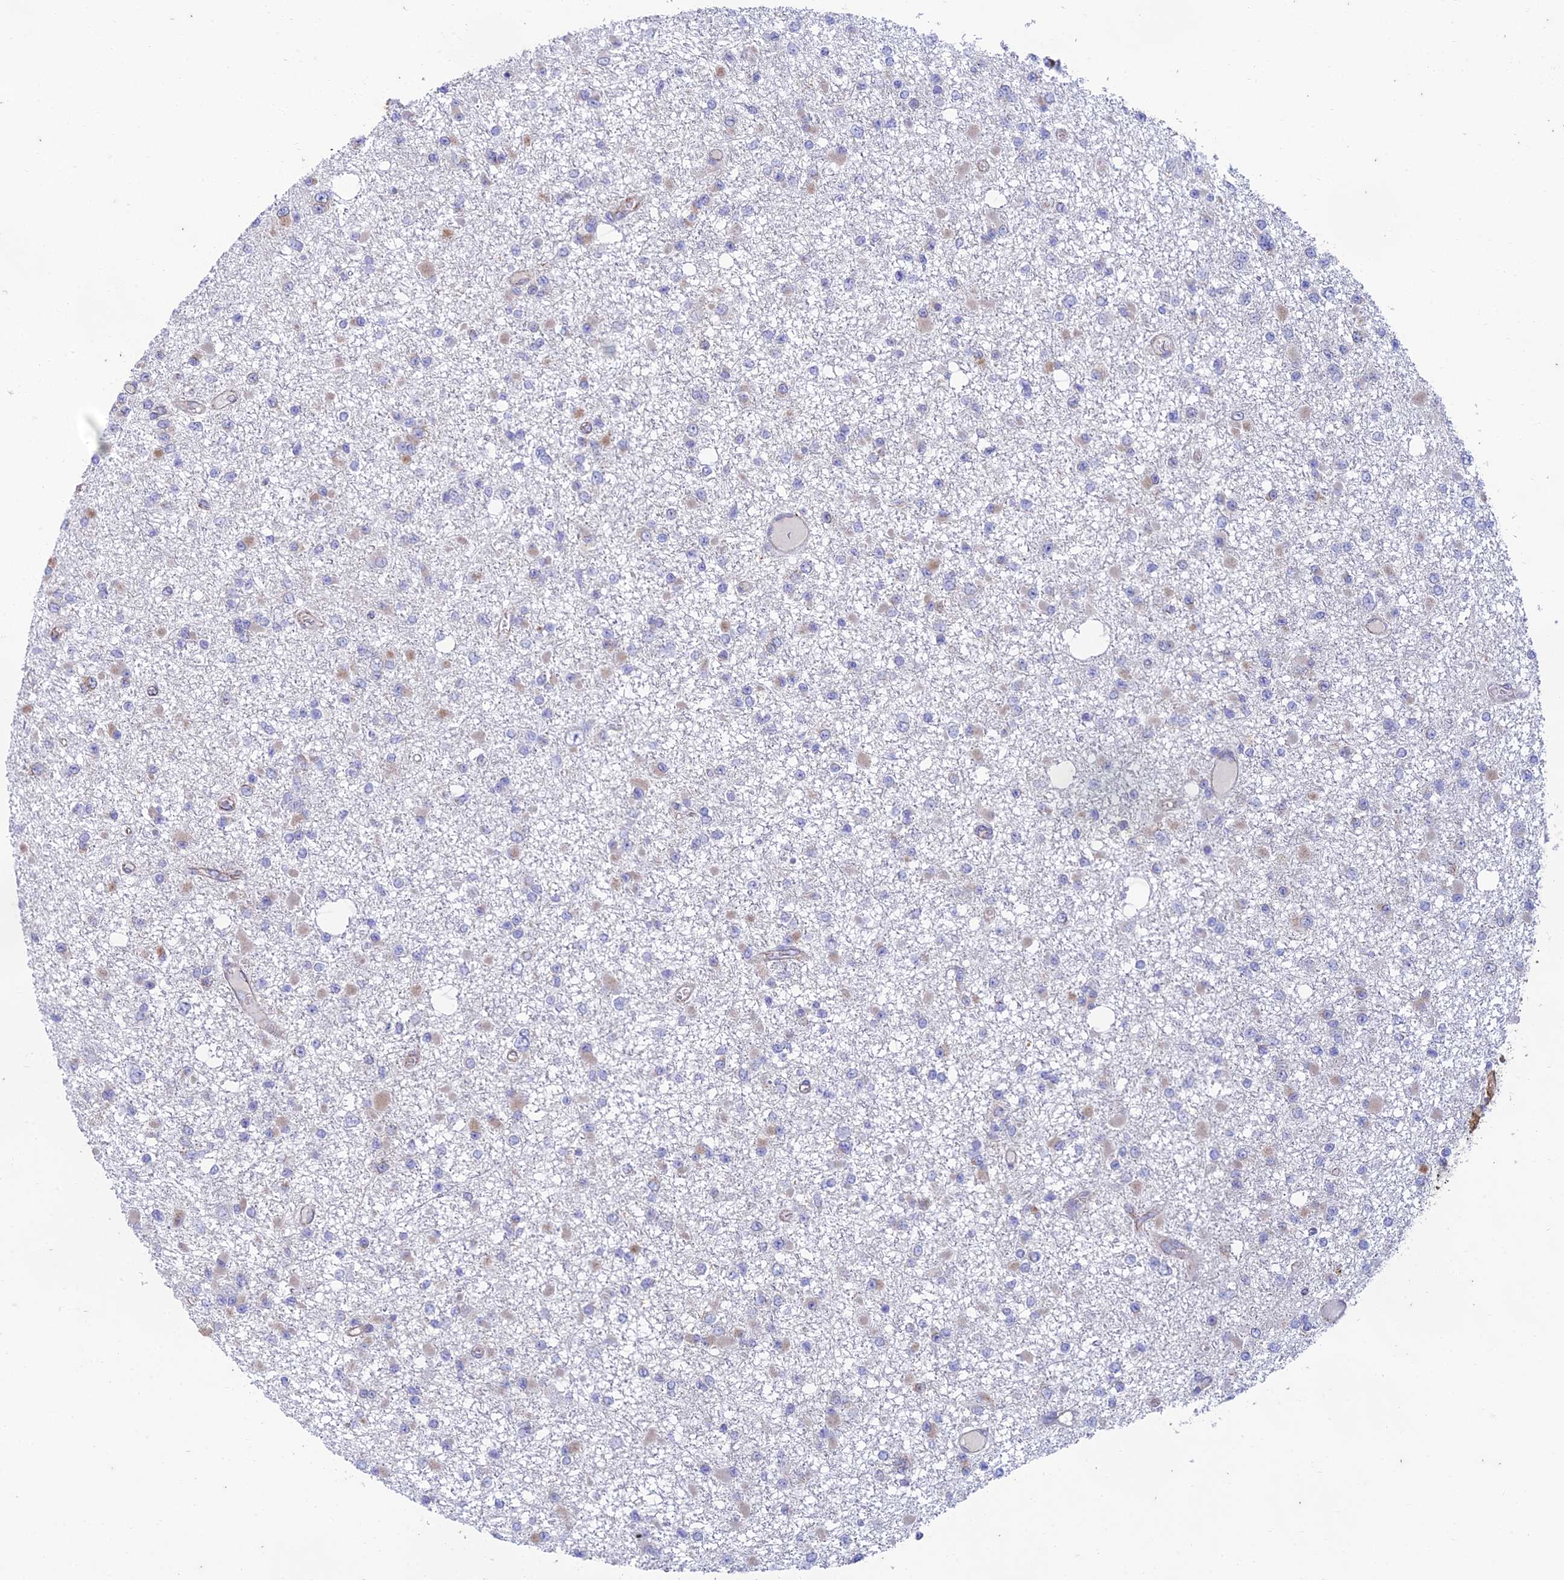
{"staining": {"intensity": "negative", "quantity": "none", "location": "none"}, "tissue": "glioma", "cell_type": "Tumor cells", "image_type": "cancer", "snomed": [{"axis": "morphology", "description": "Glioma, malignant, Low grade"}, {"axis": "topography", "description": "Brain"}], "caption": "This is an immunohistochemistry histopathology image of low-grade glioma (malignant). There is no expression in tumor cells.", "gene": "PTCD2", "patient": {"sex": "female", "age": 22}}